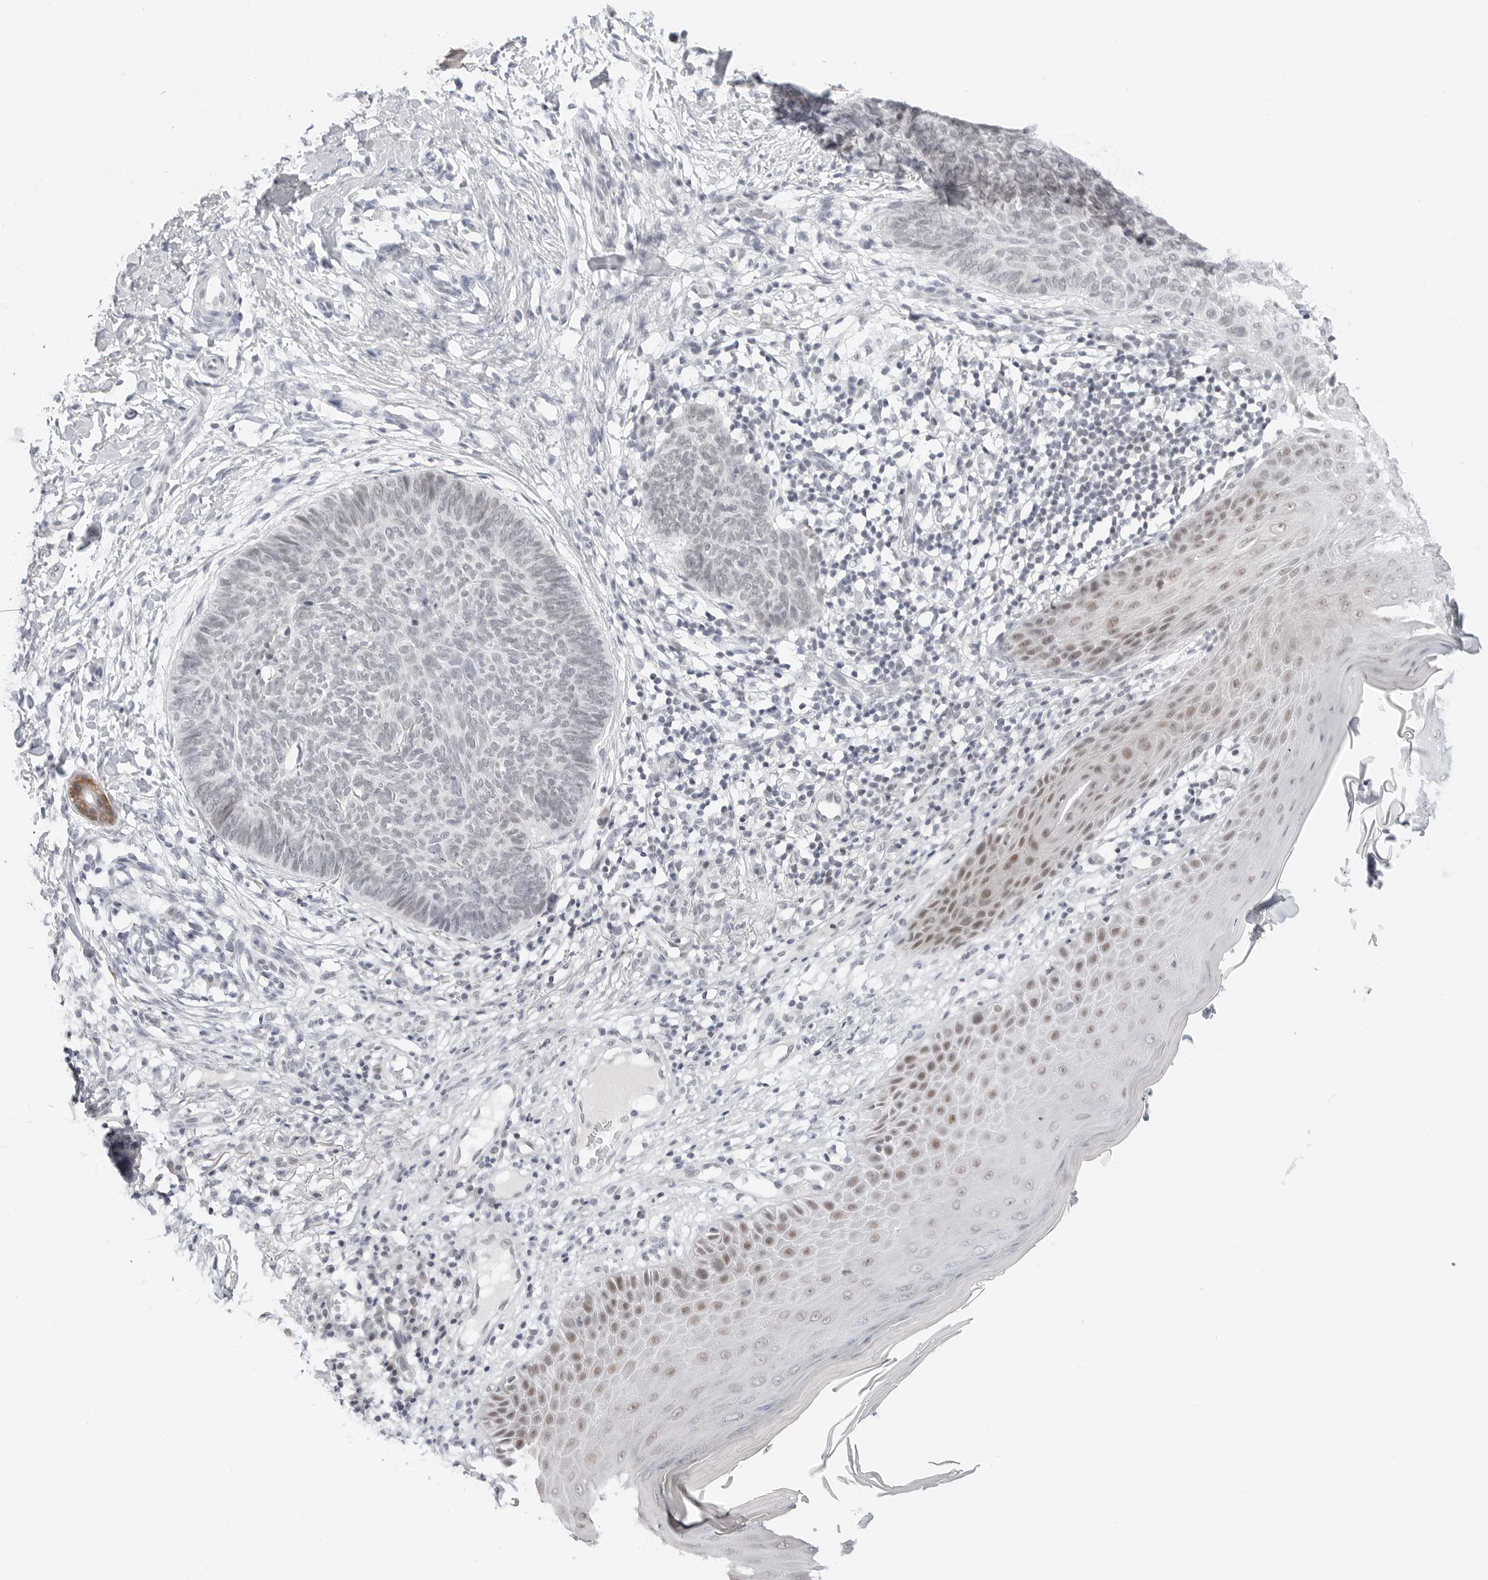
{"staining": {"intensity": "negative", "quantity": "none", "location": "none"}, "tissue": "skin cancer", "cell_type": "Tumor cells", "image_type": "cancer", "snomed": [{"axis": "morphology", "description": "Normal tissue, NOS"}, {"axis": "morphology", "description": "Basal cell carcinoma"}, {"axis": "topography", "description": "Skin"}], "caption": "This is an immunohistochemistry (IHC) histopathology image of skin cancer (basal cell carcinoma). There is no positivity in tumor cells.", "gene": "TSEN2", "patient": {"sex": "male", "age": 50}}